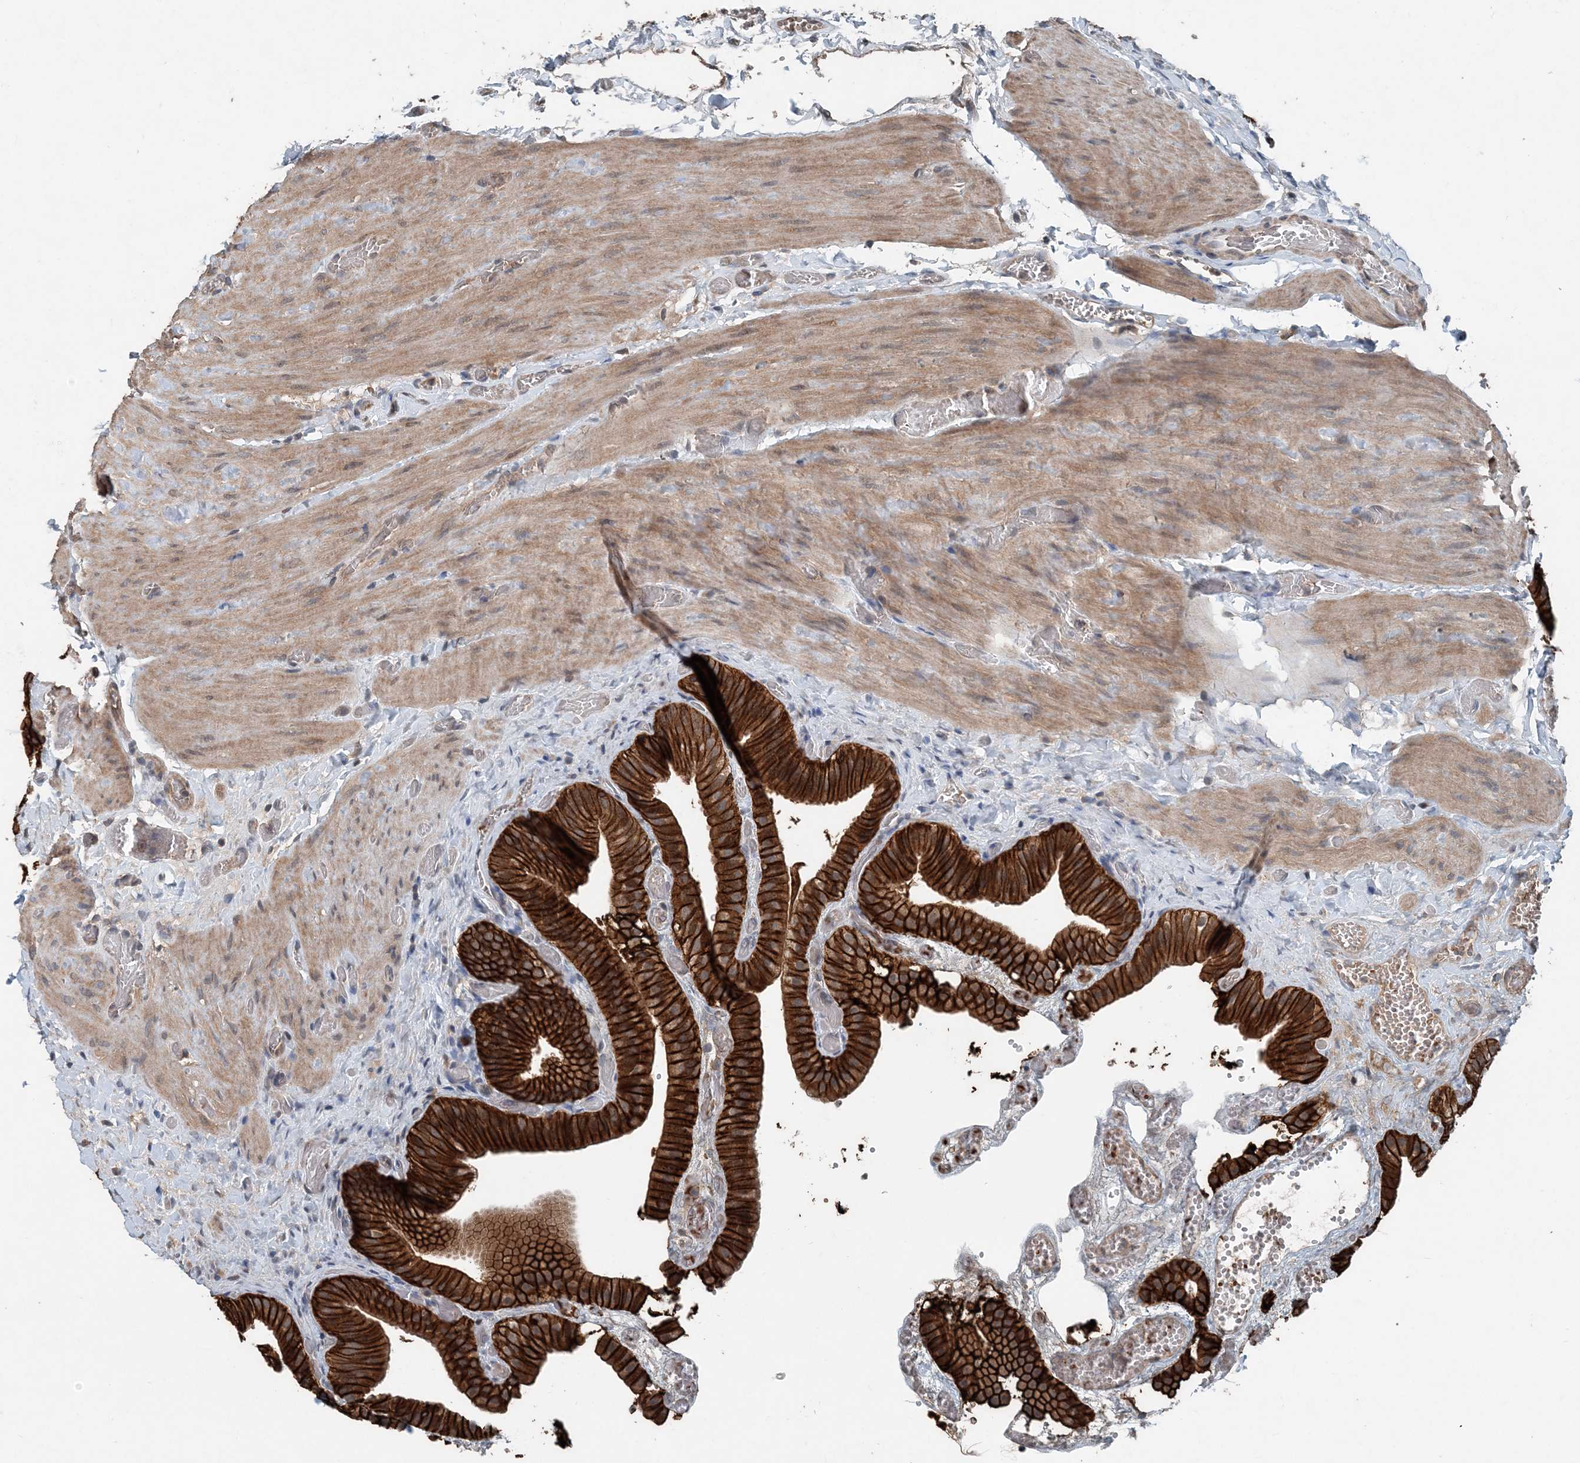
{"staining": {"intensity": "strong", "quantity": ">75%", "location": "cytoplasmic/membranous"}, "tissue": "gallbladder", "cell_type": "Glandular cells", "image_type": "normal", "snomed": [{"axis": "morphology", "description": "Normal tissue, NOS"}, {"axis": "topography", "description": "Gallbladder"}], "caption": "DAB immunohistochemical staining of unremarkable gallbladder reveals strong cytoplasmic/membranous protein expression in about >75% of glandular cells.", "gene": "SMPD3", "patient": {"sex": "female", "age": 64}}